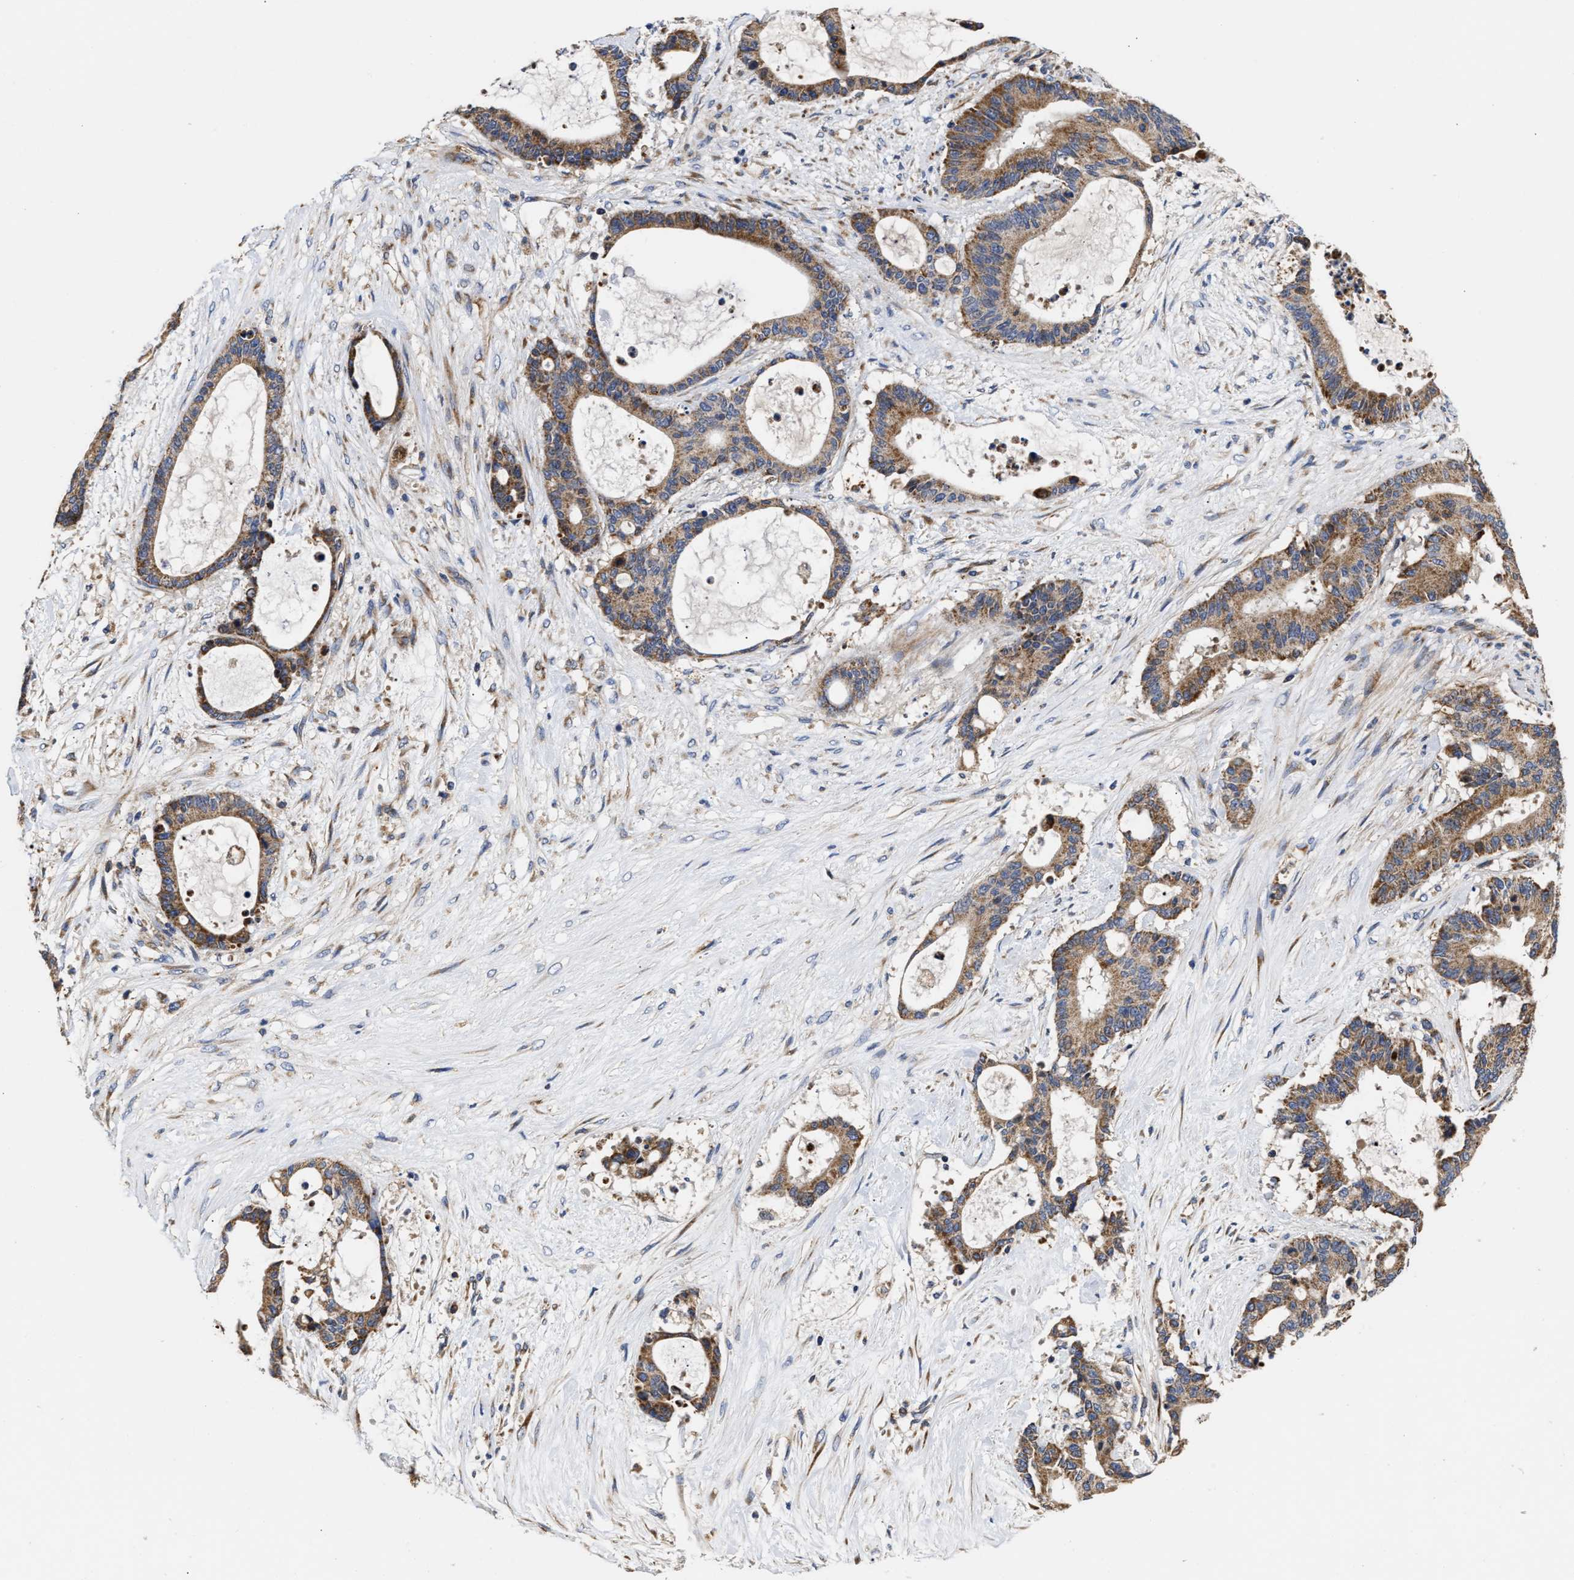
{"staining": {"intensity": "moderate", "quantity": ">75%", "location": "cytoplasmic/membranous"}, "tissue": "liver cancer", "cell_type": "Tumor cells", "image_type": "cancer", "snomed": [{"axis": "morphology", "description": "Cholangiocarcinoma"}, {"axis": "topography", "description": "Liver"}], "caption": "The micrograph reveals immunohistochemical staining of cholangiocarcinoma (liver). There is moderate cytoplasmic/membranous staining is appreciated in approximately >75% of tumor cells.", "gene": "MALSU1", "patient": {"sex": "female", "age": 73}}